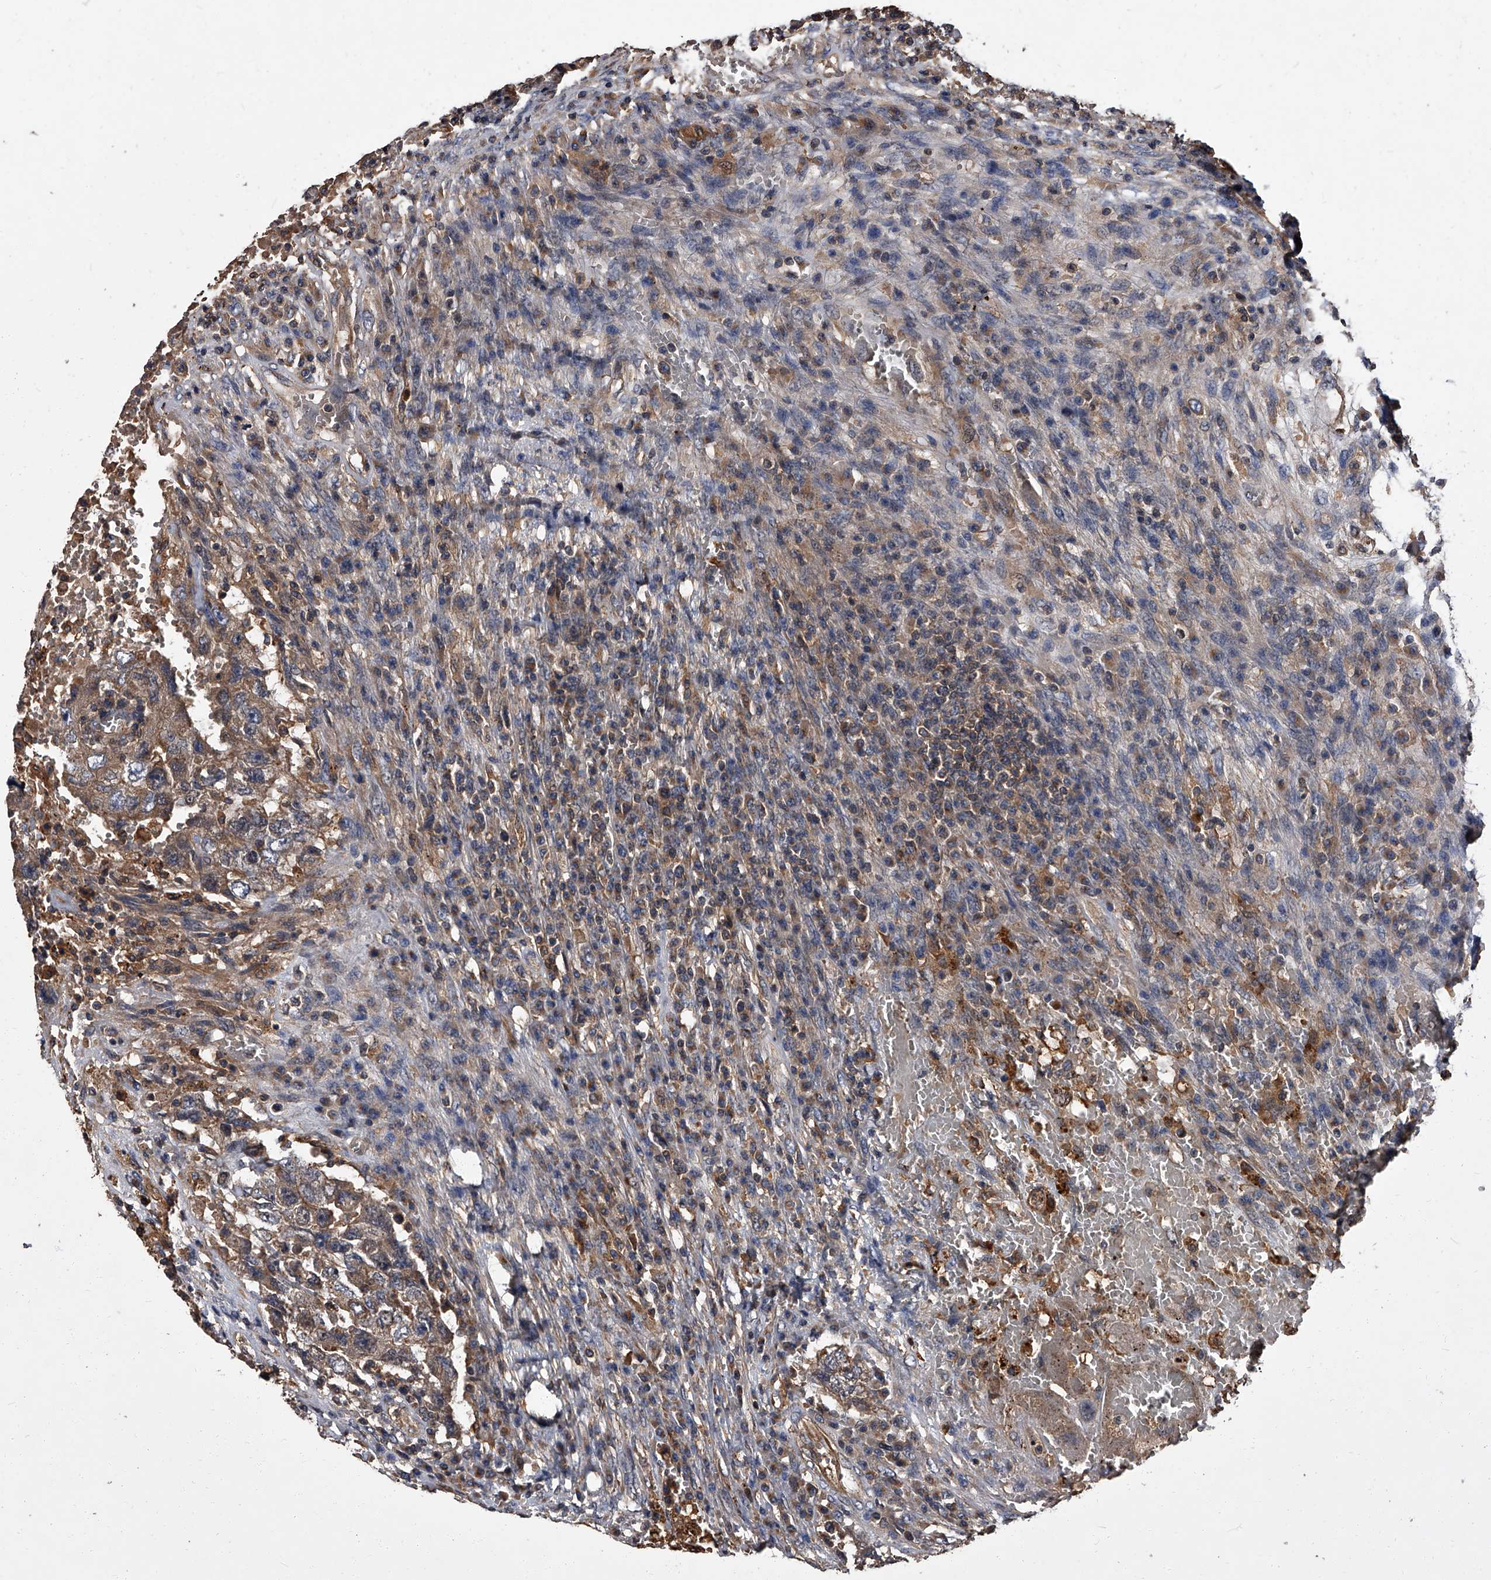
{"staining": {"intensity": "moderate", "quantity": ">75%", "location": "cytoplasmic/membranous"}, "tissue": "testis cancer", "cell_type": "Tumor cells", "image_type": "cancer", "snomed": [{"axis": "morphology", "description": "Carcinoma, Embryonal, NOS"}, {"axis": "topography", "description": "Testis"}], "caption": "Human embryonal carcinoma (testis) stained for a protein (brown) exhibits moderate cytoplasmic/membranous positive expression in approximately >75% of tumor cells.", "gene": "STK36", "patient": {"sex": "male", "age": 26}}